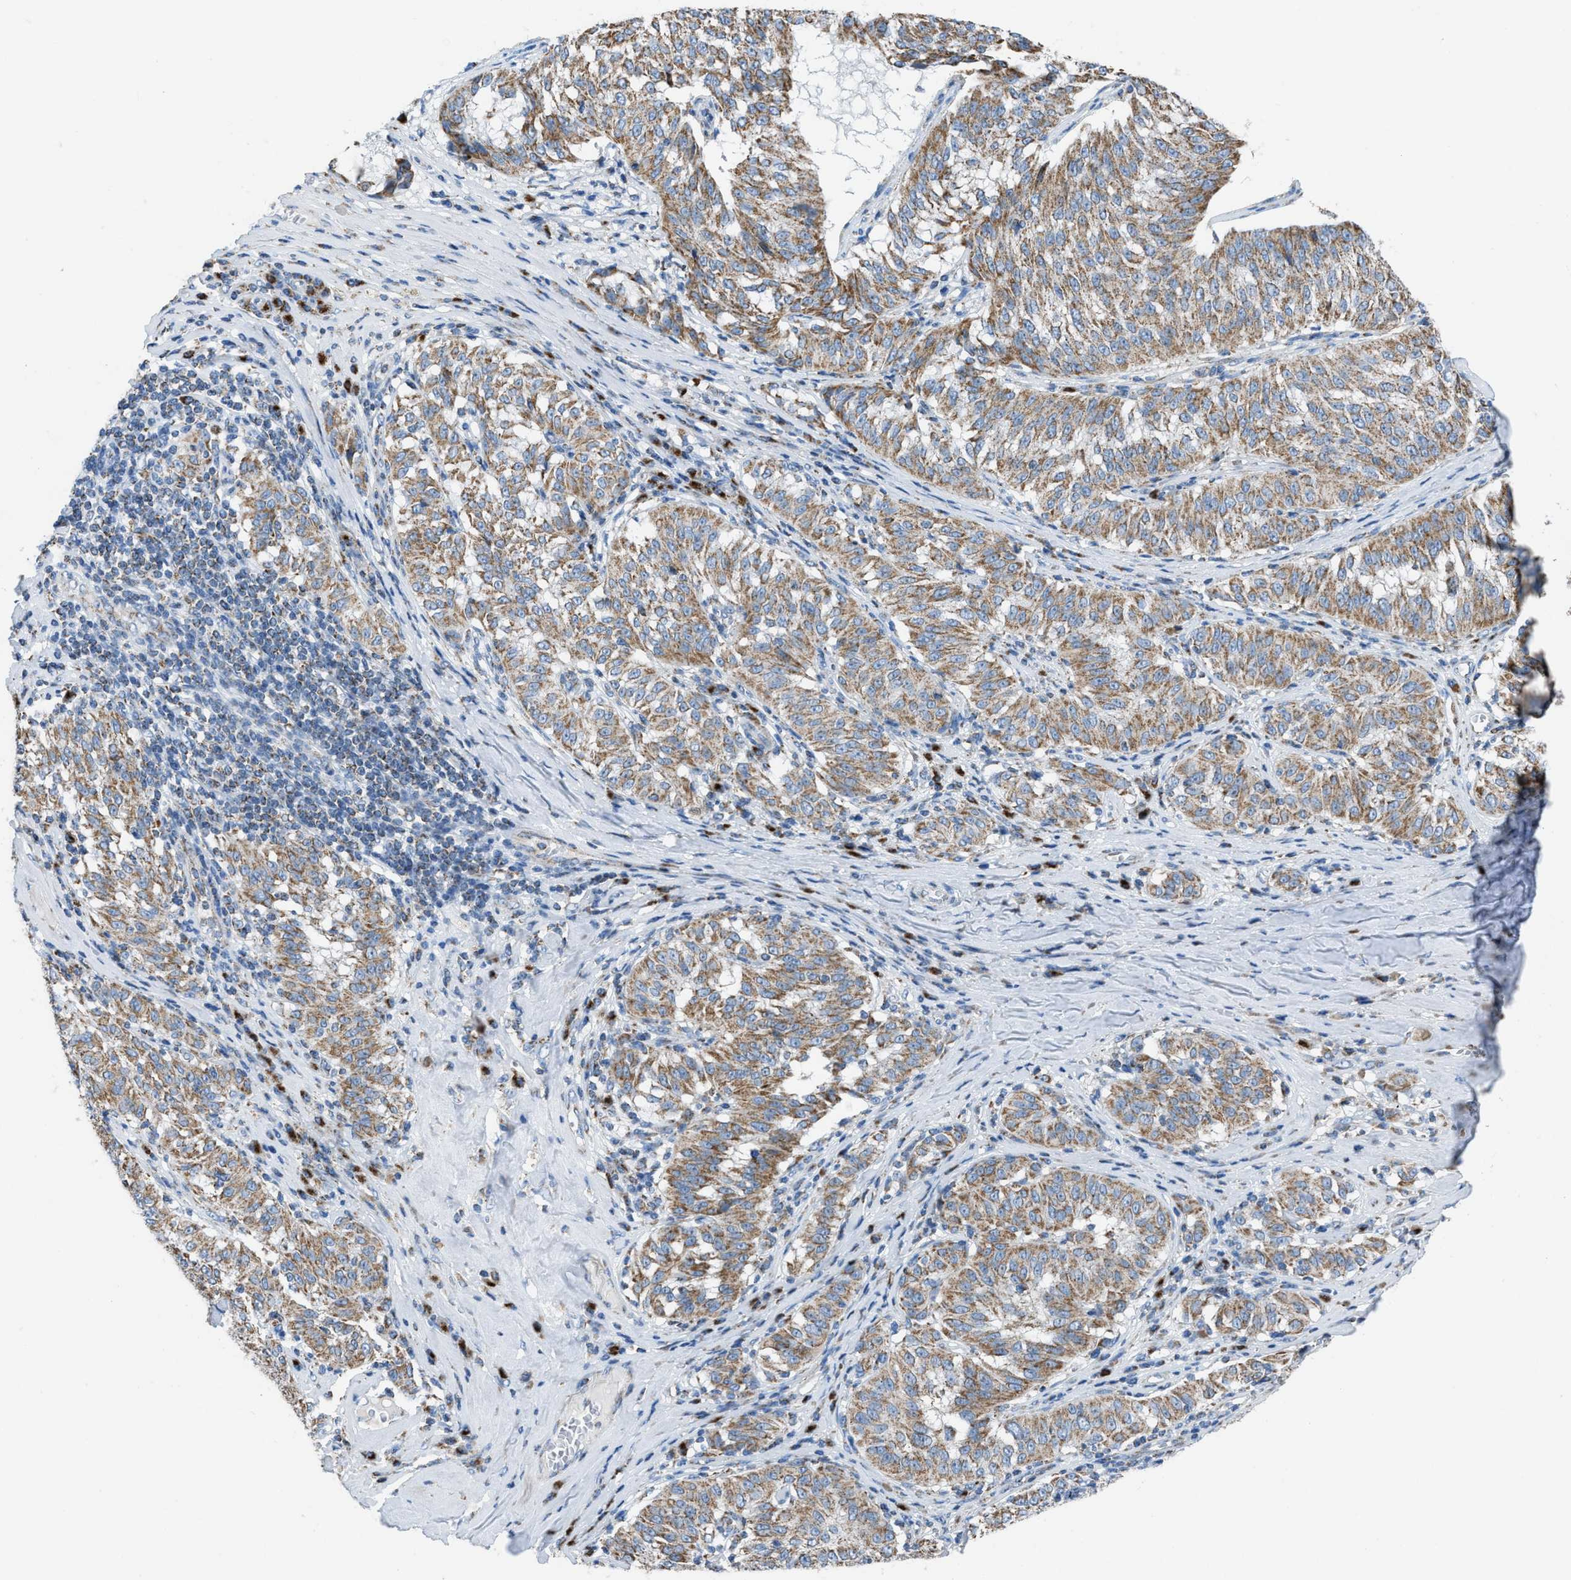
{"staining": {"intensity": "moderate", "quantity": ">75%", "location": "cytoplasmic/membranous"}, "tissue": "melanoma", "cell_type": "Tumor cells", "image_type": "cancer", "snomed": [{"axis": "morphology", "description": "Malignant melanoma, NOS"}, {"axis": "topography", "description": "Skin"}], "caption": "Malignant melanoma stained with immunohistochemistry (IHC) exhibits moderate cytoplasmic/membranous positivity in approximately >75% of tumor cells. (IHC, brightfield microscopy, high magnification).", "gene": "ETFB", "patient": {"sex": "female", "age": 72}}